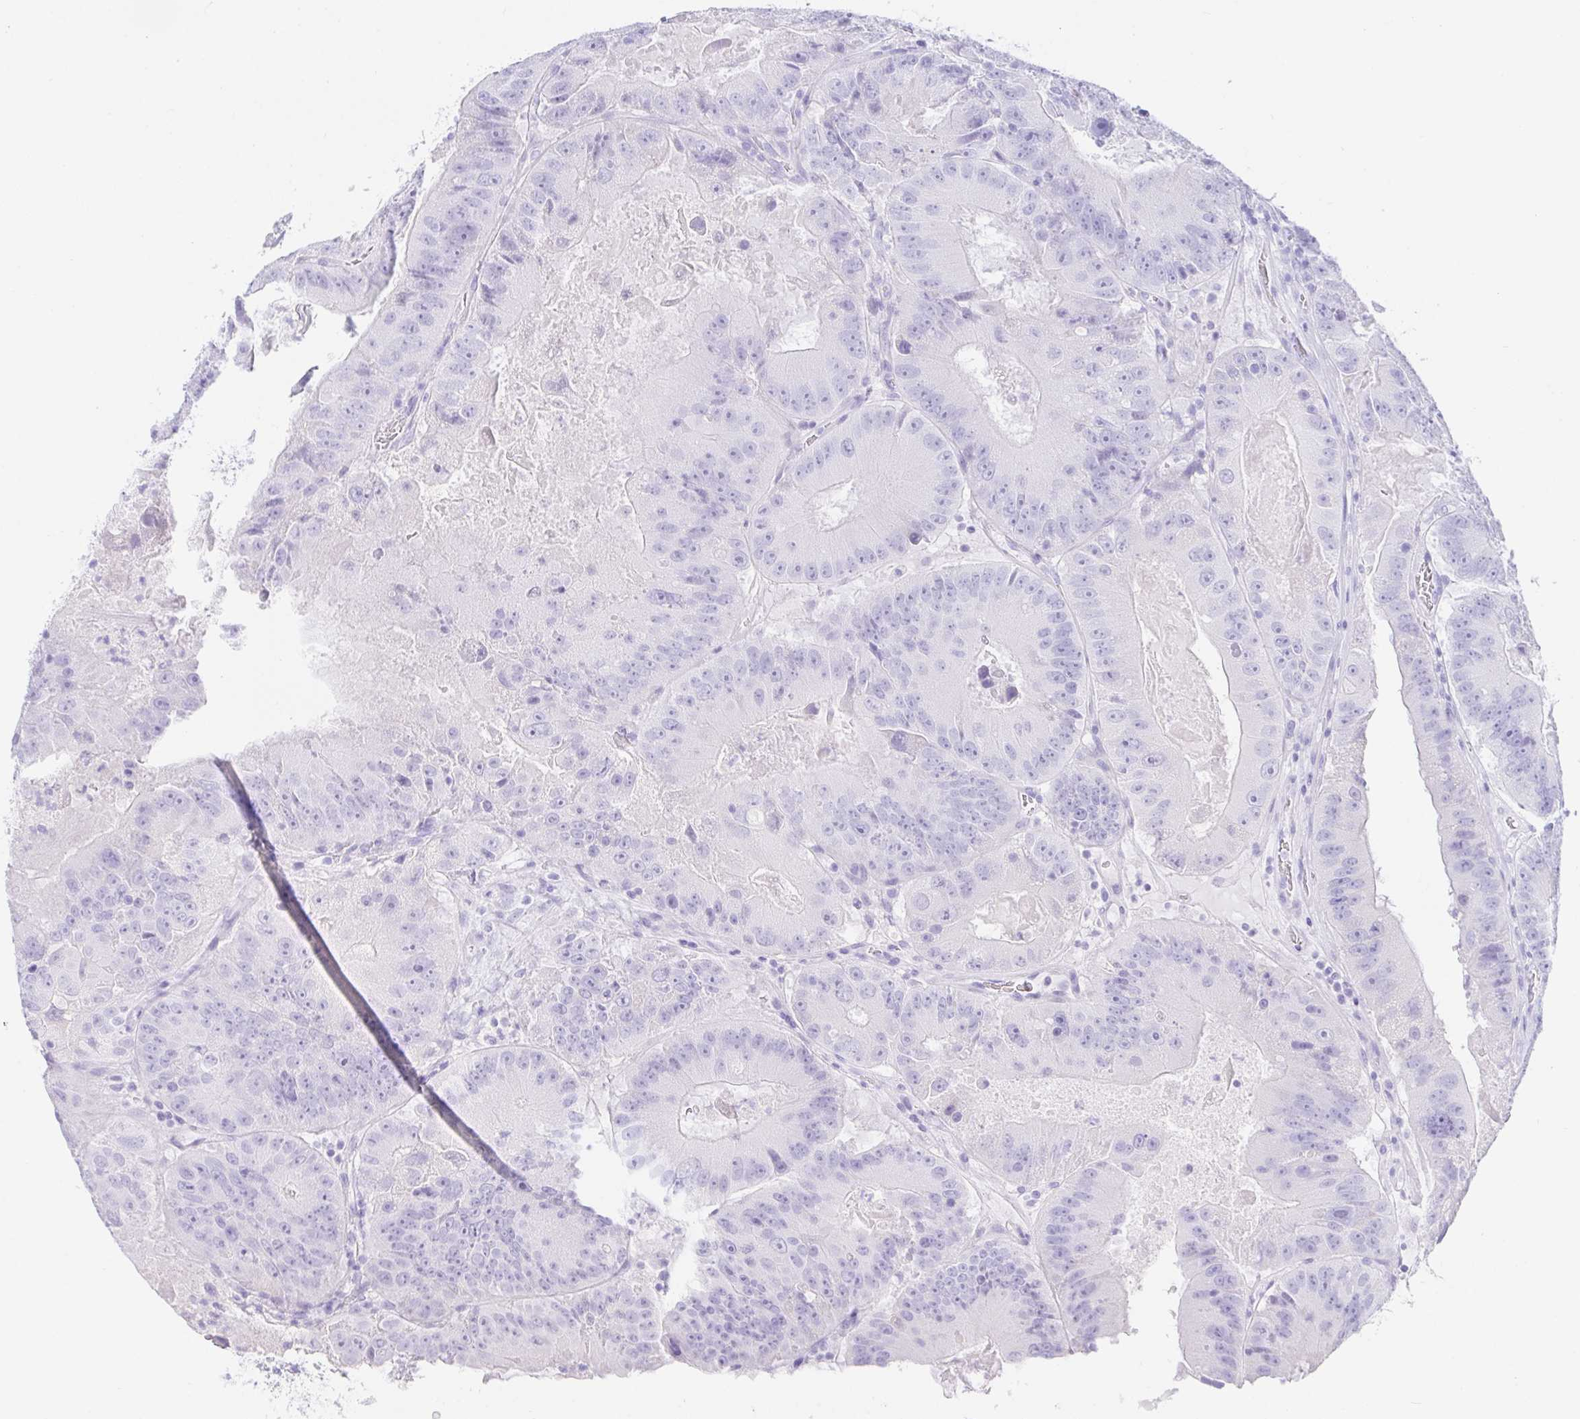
{"staining": {"intensity": "negative", "quantity": "none", "location": "none"}, "tissue": "colorectal cancer", "cell_type": "Tumor cells", "image_type": "cancer", "snomed": [{"axis": "morphology", "description": "Adenocarcinoma, NOS"}, {"axis": "topography", "description": "Colon"}], "caption": "Micrograph shows no significant protein staining in tumor cells of colorectal cancer (adenocarcinoma). (DAB immunohistochemistry (IHC) visualized using brightfield microscopy, high magnification).", "gene": "PAX8", "patient": {"sex": "female", "age": 86}}